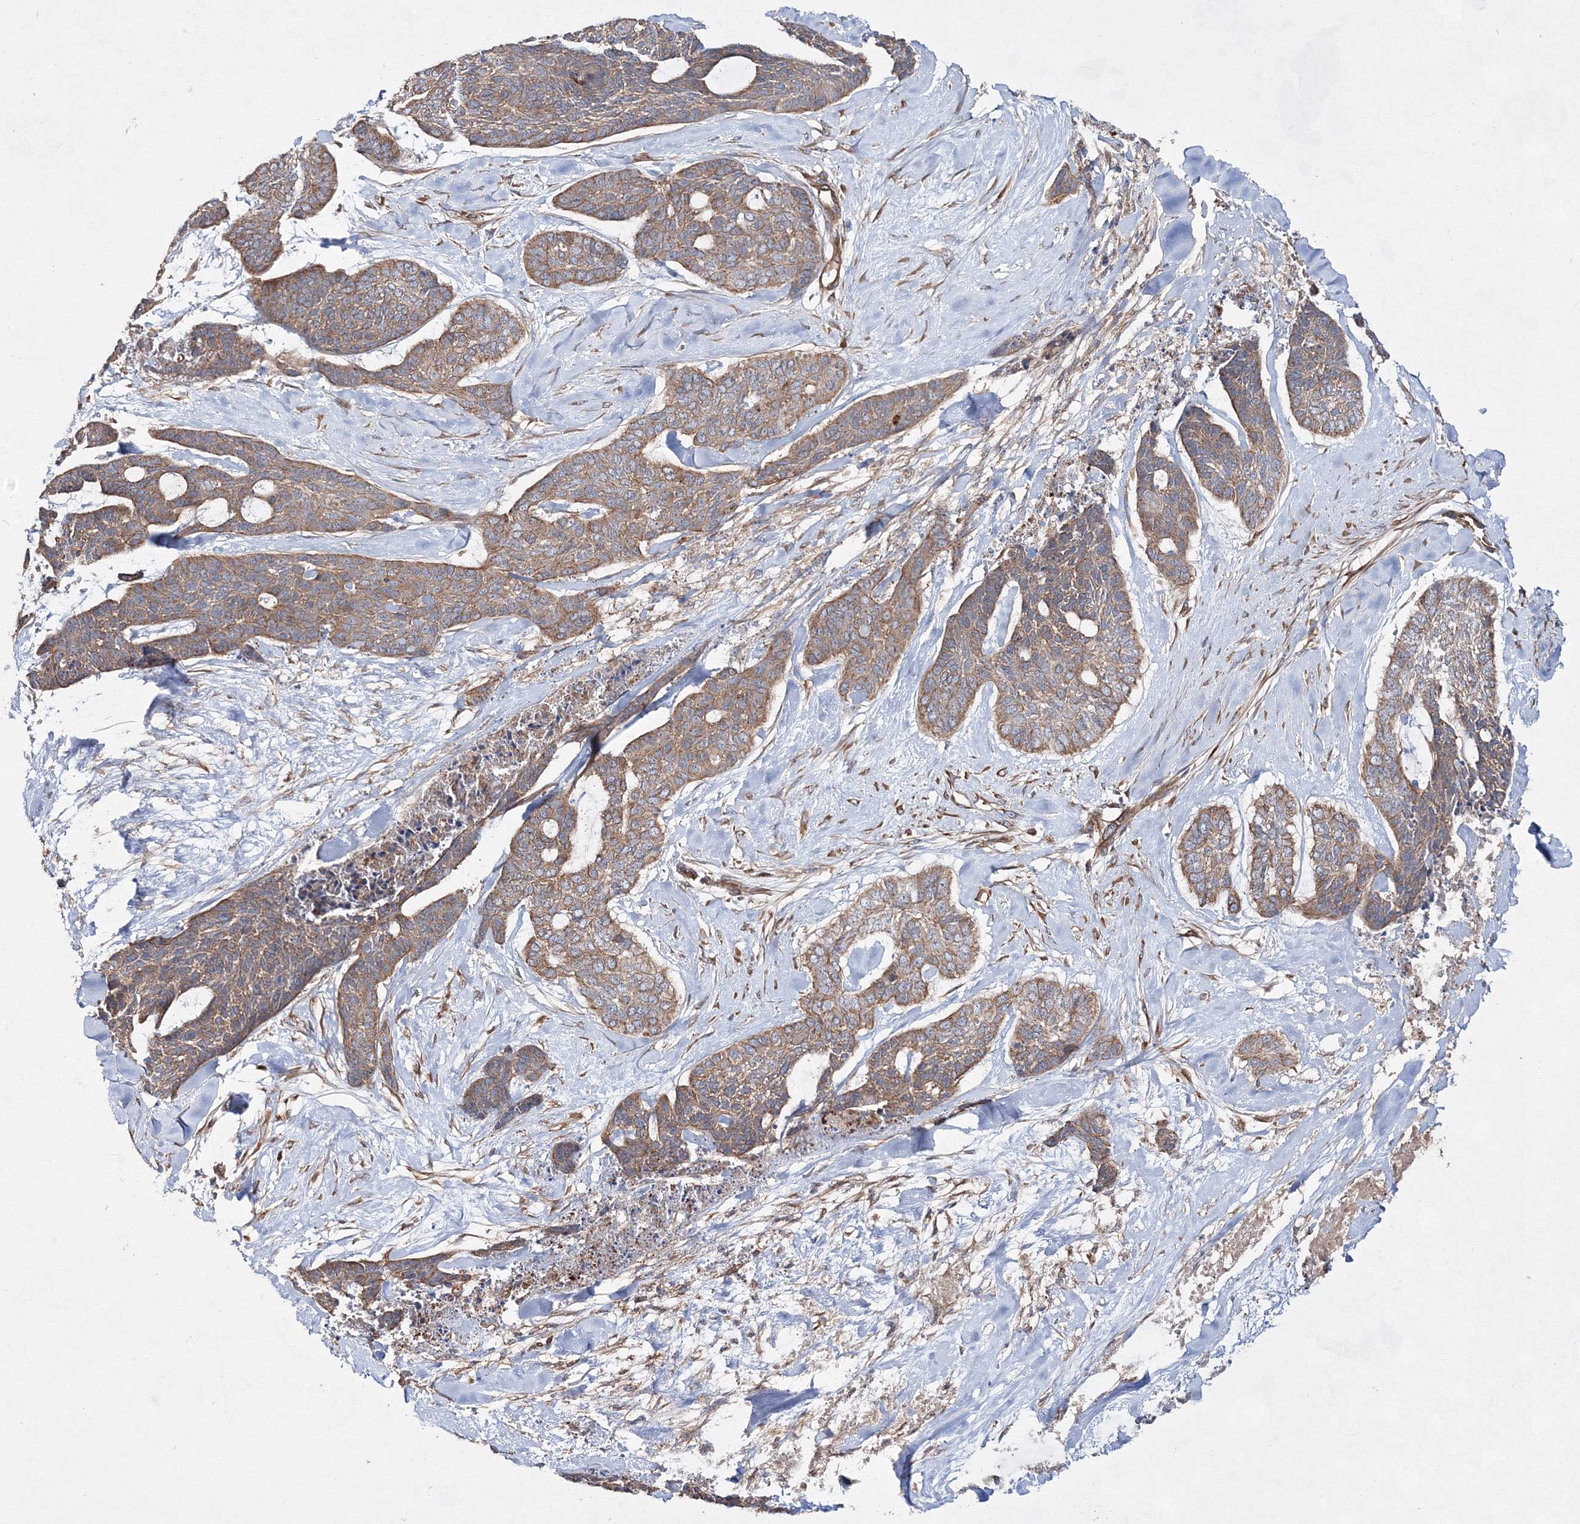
{"staining": {"intensity": "weak", "quantity": ">75%", "location": "cytoplasmic/membranous"}, "tissue": "skin cancer", "cell_type": "Tumor cells", "image_type": "cancer", "snomed": [{"axis": "morphology", "description": "Basal cell carcinoma"}, {"axis": "topography", "description": "Skin"}], "caption": "This image displays IHC staining of human skin basal cell carcinoma, with low weak cytoplasmic/membranous positivity in about >75% of tumor cells.", "gene": "EXOC6", "patient": {"sex": "female", "age": 64}}